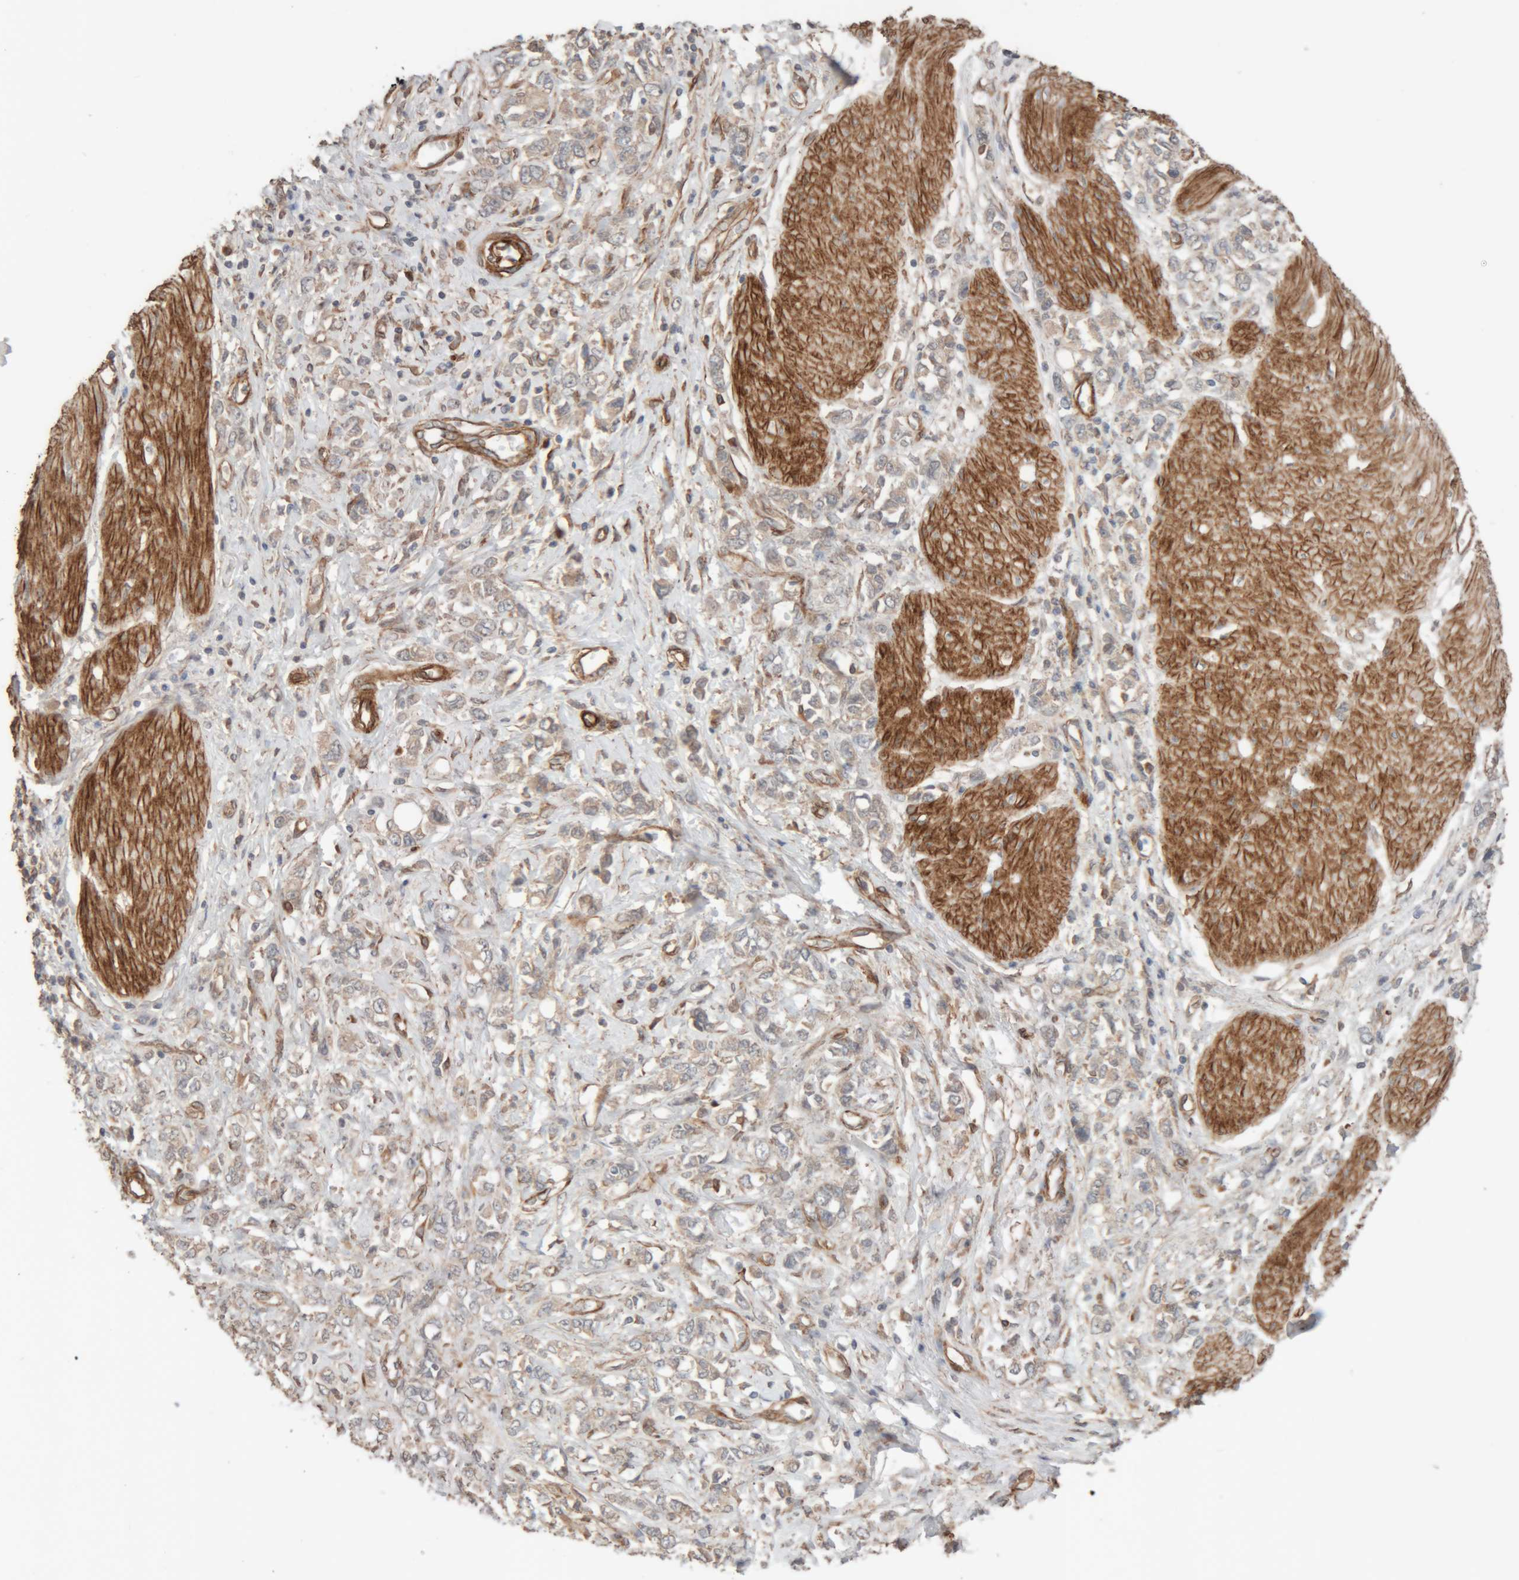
{"staining": {"intensity": "weak", "quantity": "<25%", "location": "cytoplasmic/membranous"}, "tissue": "stomach cancer", "cell_type": "Tumor cells", "image_type": "cancer", "snomed": [{"axis": "morphology", "description": "Adenocarcinoma, NOS"}, {"axis": "topography", "description": "Stomach"}], "caption": "Tumor cells are negative for protein expression in human stomach cancer.", "gene": "RAB32", "patient": {"sex": "female", "age": 76}}